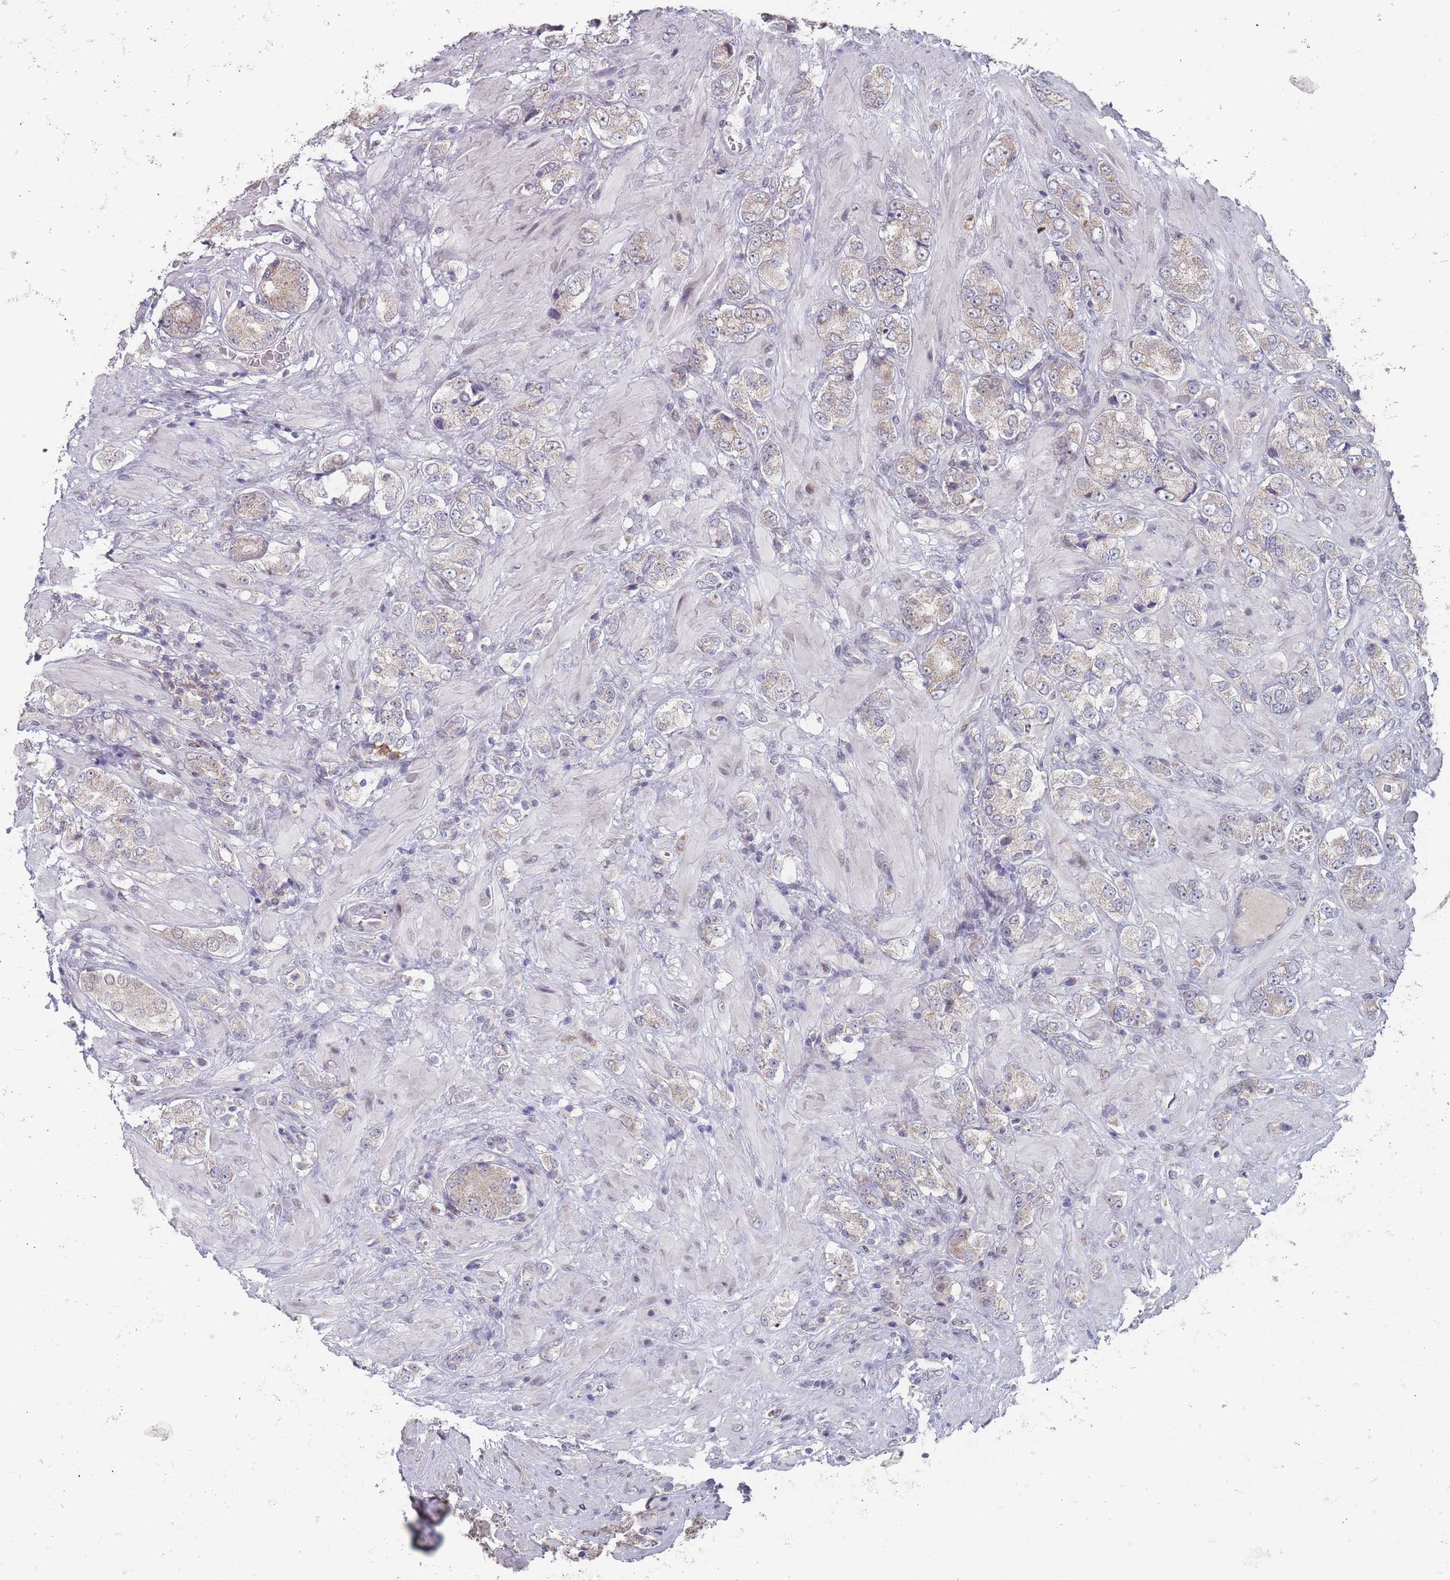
{"staining": {"intensity": "weak", "quantity": "25%-75%", "location": "cytoplasmic/membranous"}, "tissue": "prostate cancer", "cell_type": "Tumor cells", "image_type": "cancer", "snomed": [{"axis": "morphology", "description": "Adenocarcinoma, High grade"}, {"axis": "topography", "description": "Prostate and seminal vesicle, NOS"}], "caption": "High-power microscopy captured an immunohistochemistry (IHC) image of prostate adenocarcinoma (high-grade), revealing weak cytoplasmic/membranous expression in approximately 25%-75% of tumor cells.", "gene": "PEX7", "patient": {"sex": "male", "age": 64}}